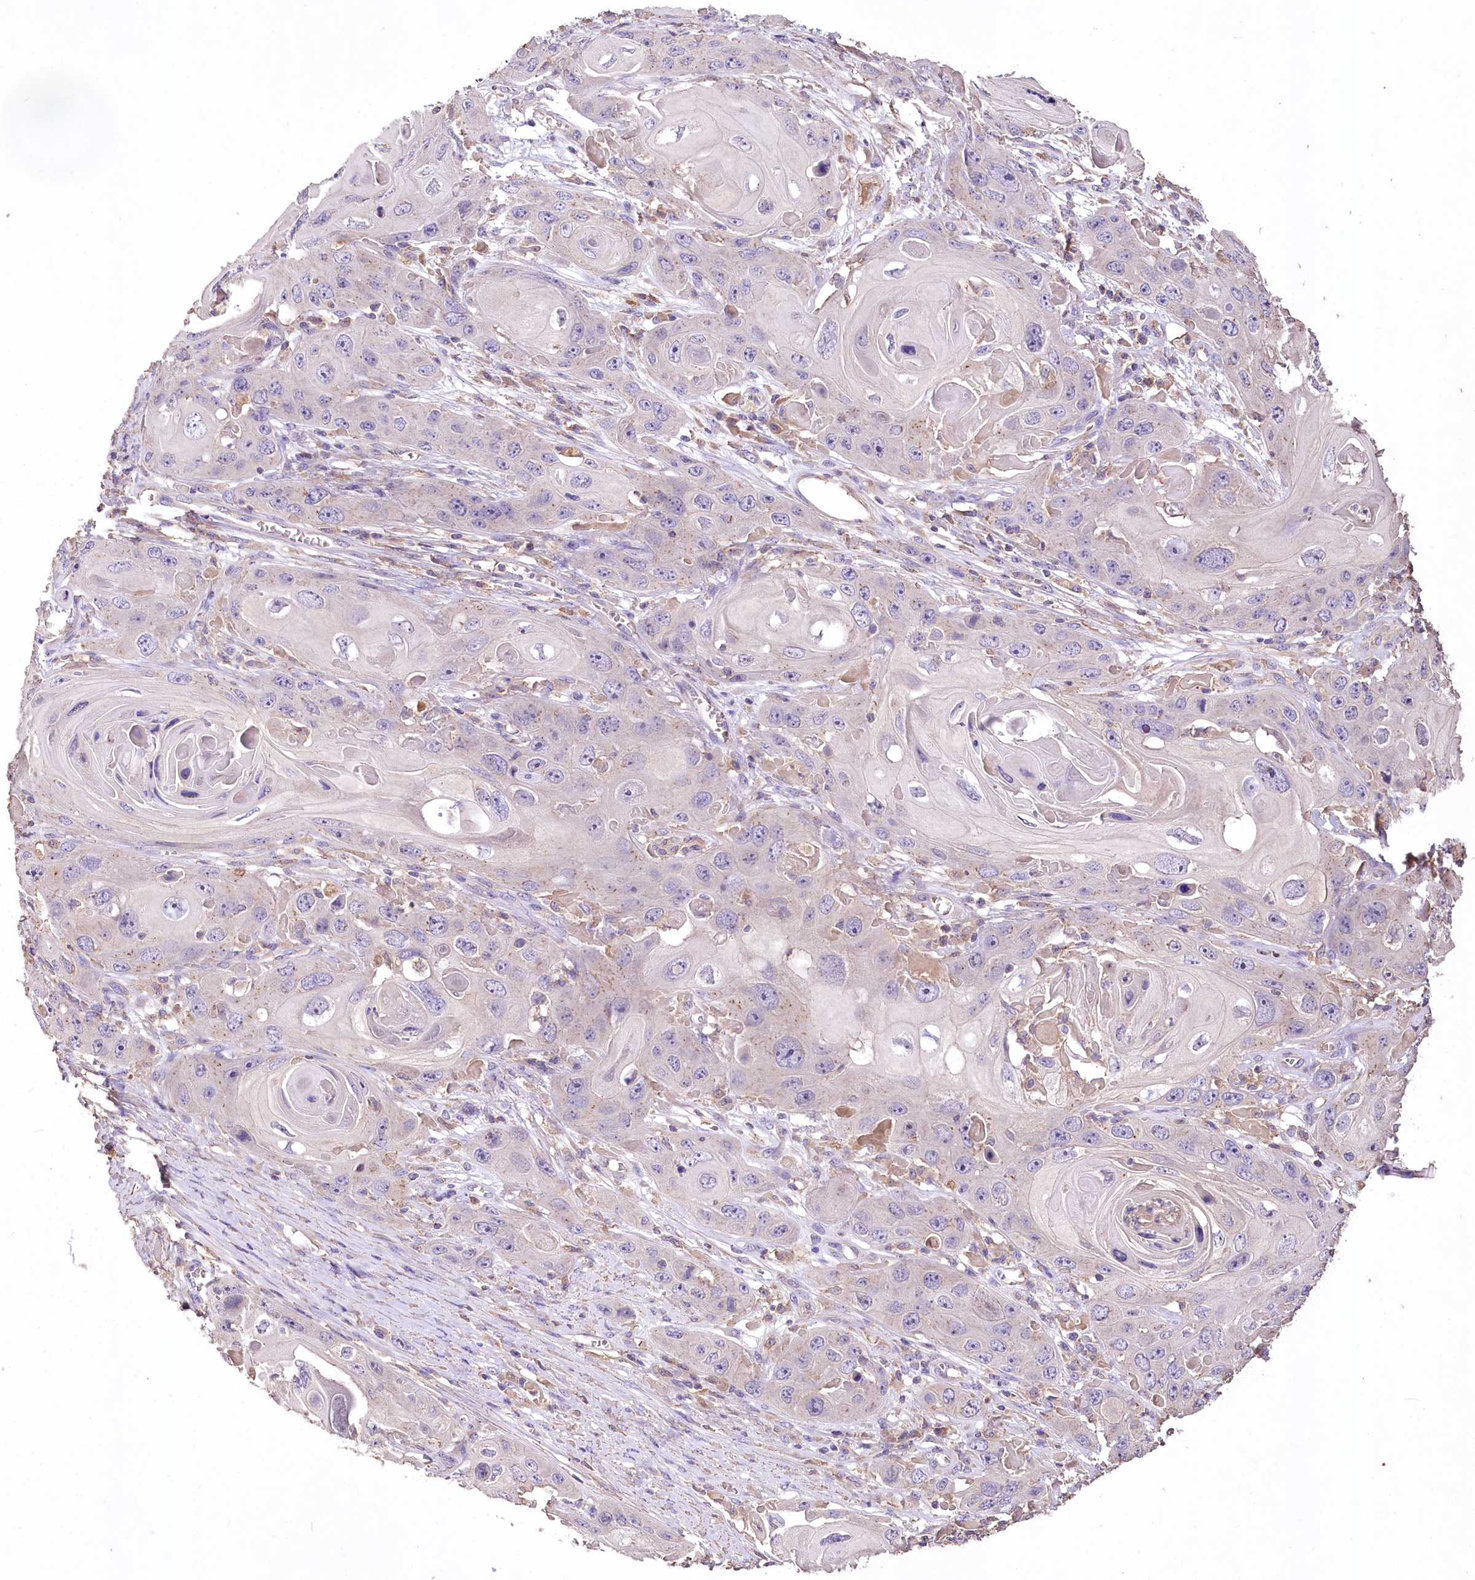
{"staining": {"intensity": "negative", "quantity": "none", "location": "none"}, "tissue": "skin cancer", "cell_type": "Tumor cells", "image_type": "cancer", "snomed": [{"axis": "morphology", "description": "Squamous cell carcinoma, NOS"}, {"axis": "topography", "description": "Skin"}], "caption": "This is a photomicrograph of immunohistochemistry staining of skin squamous cell carcinoma, which shows no staining in tumor cells.", "gene": "PCYOX1L", "patient": {"sex": "male", "age": 55}}